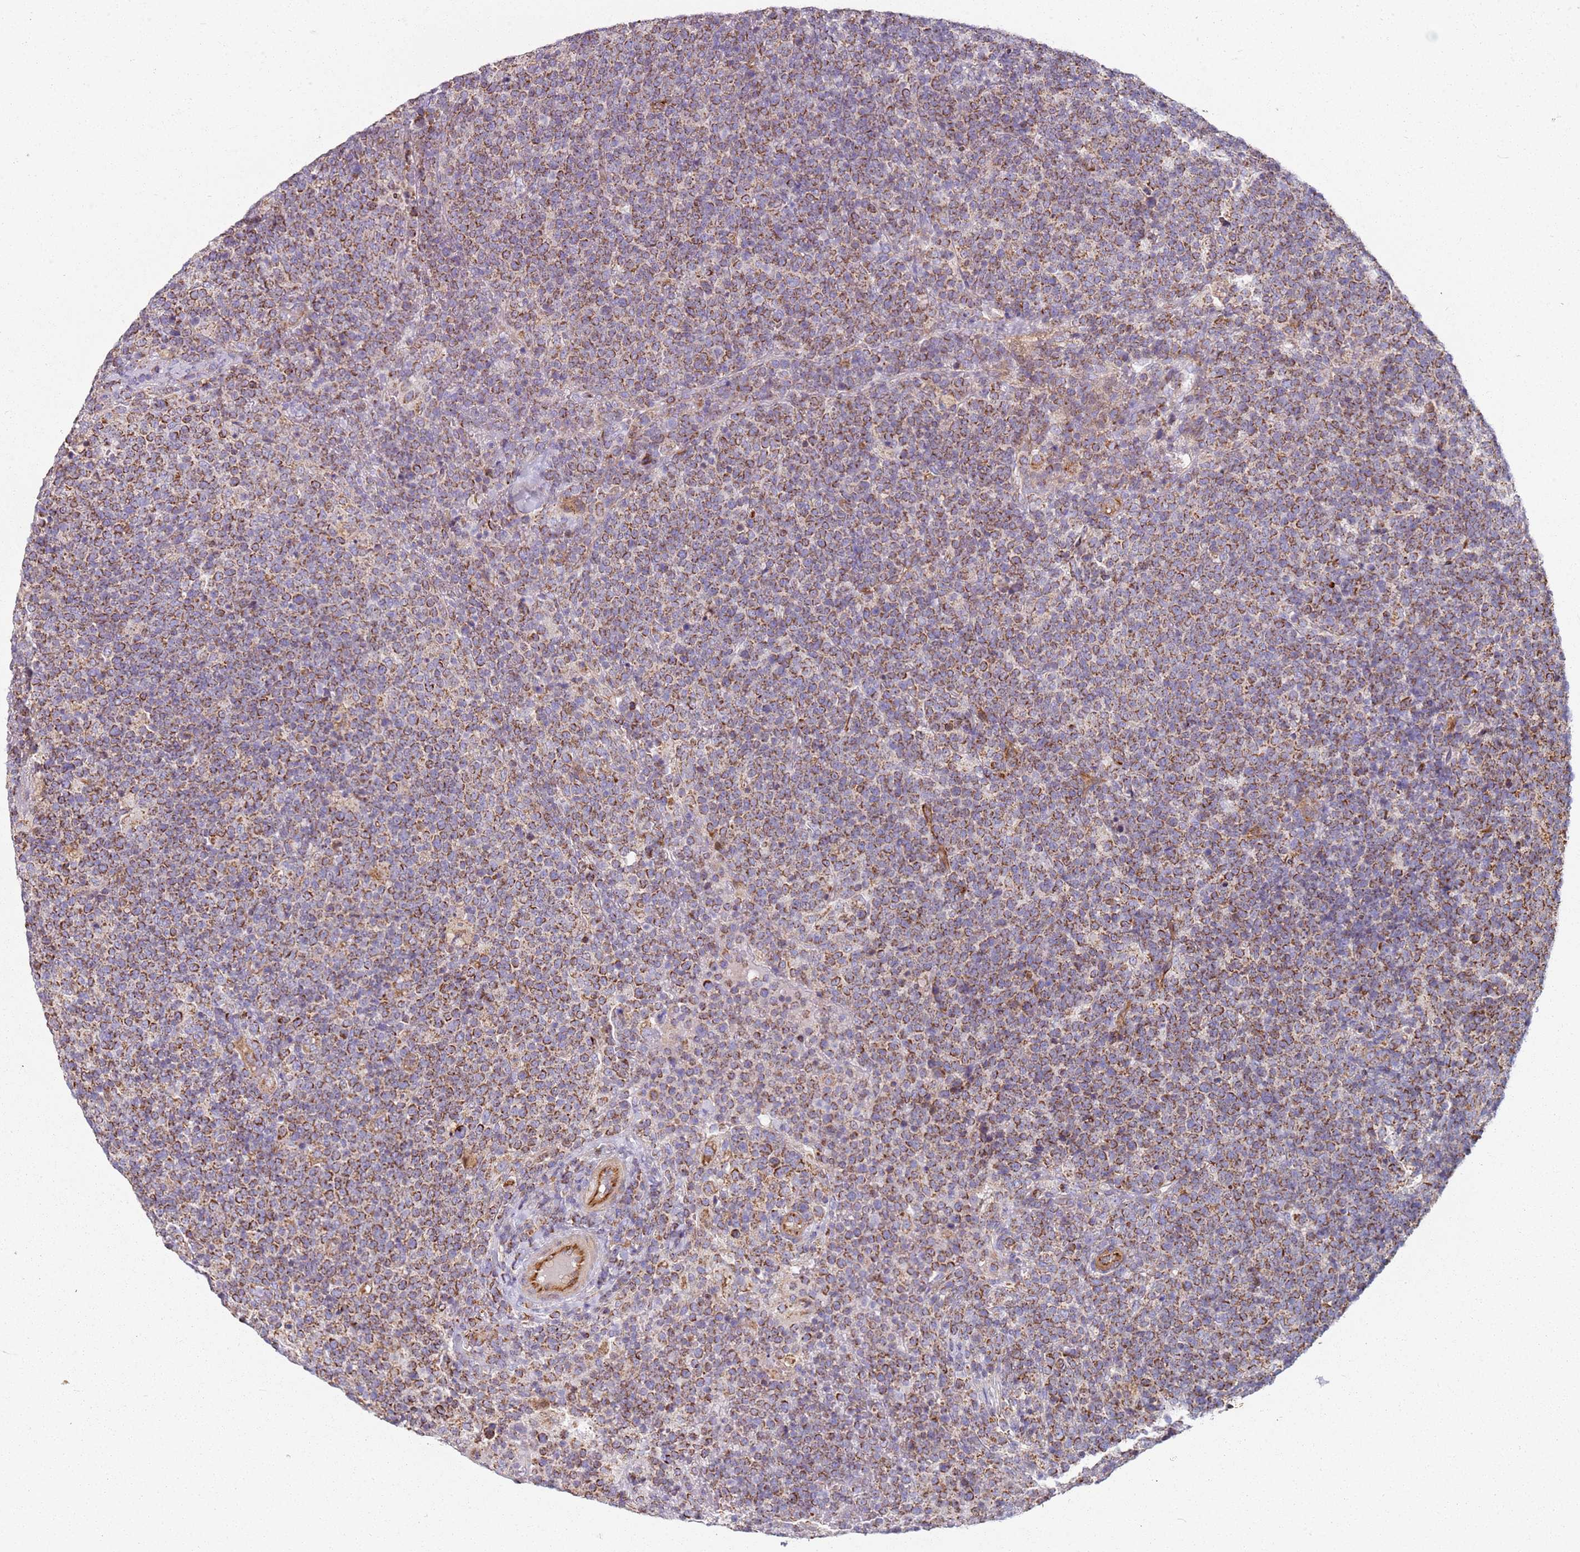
{"staining": {"intensity": "moderate", "quantity": ">75%", "location": "cytoplasmic/membranous"}, "tissue": "lymphoma", "cell_type": "Tumor cells", "image_type": "cancer", "snomed": [{"axis": "morphology", "description": "Malignant lymphoma, non-Hodgkin's type, High grade"}, {"axis": "topography", "description": "Lymph node"}], "caption": "Lymphoma stained with immunohistochemistry displays moderate cytoplasmic/membranous positivity in approximately >75% of tumor cells. Using DAB (brown) and hematoxylin (blue) stains, captured at high magnification using brightfield microscopy.", "gene": "ALS2", "patient": {"sex": "male", "age": 61}}